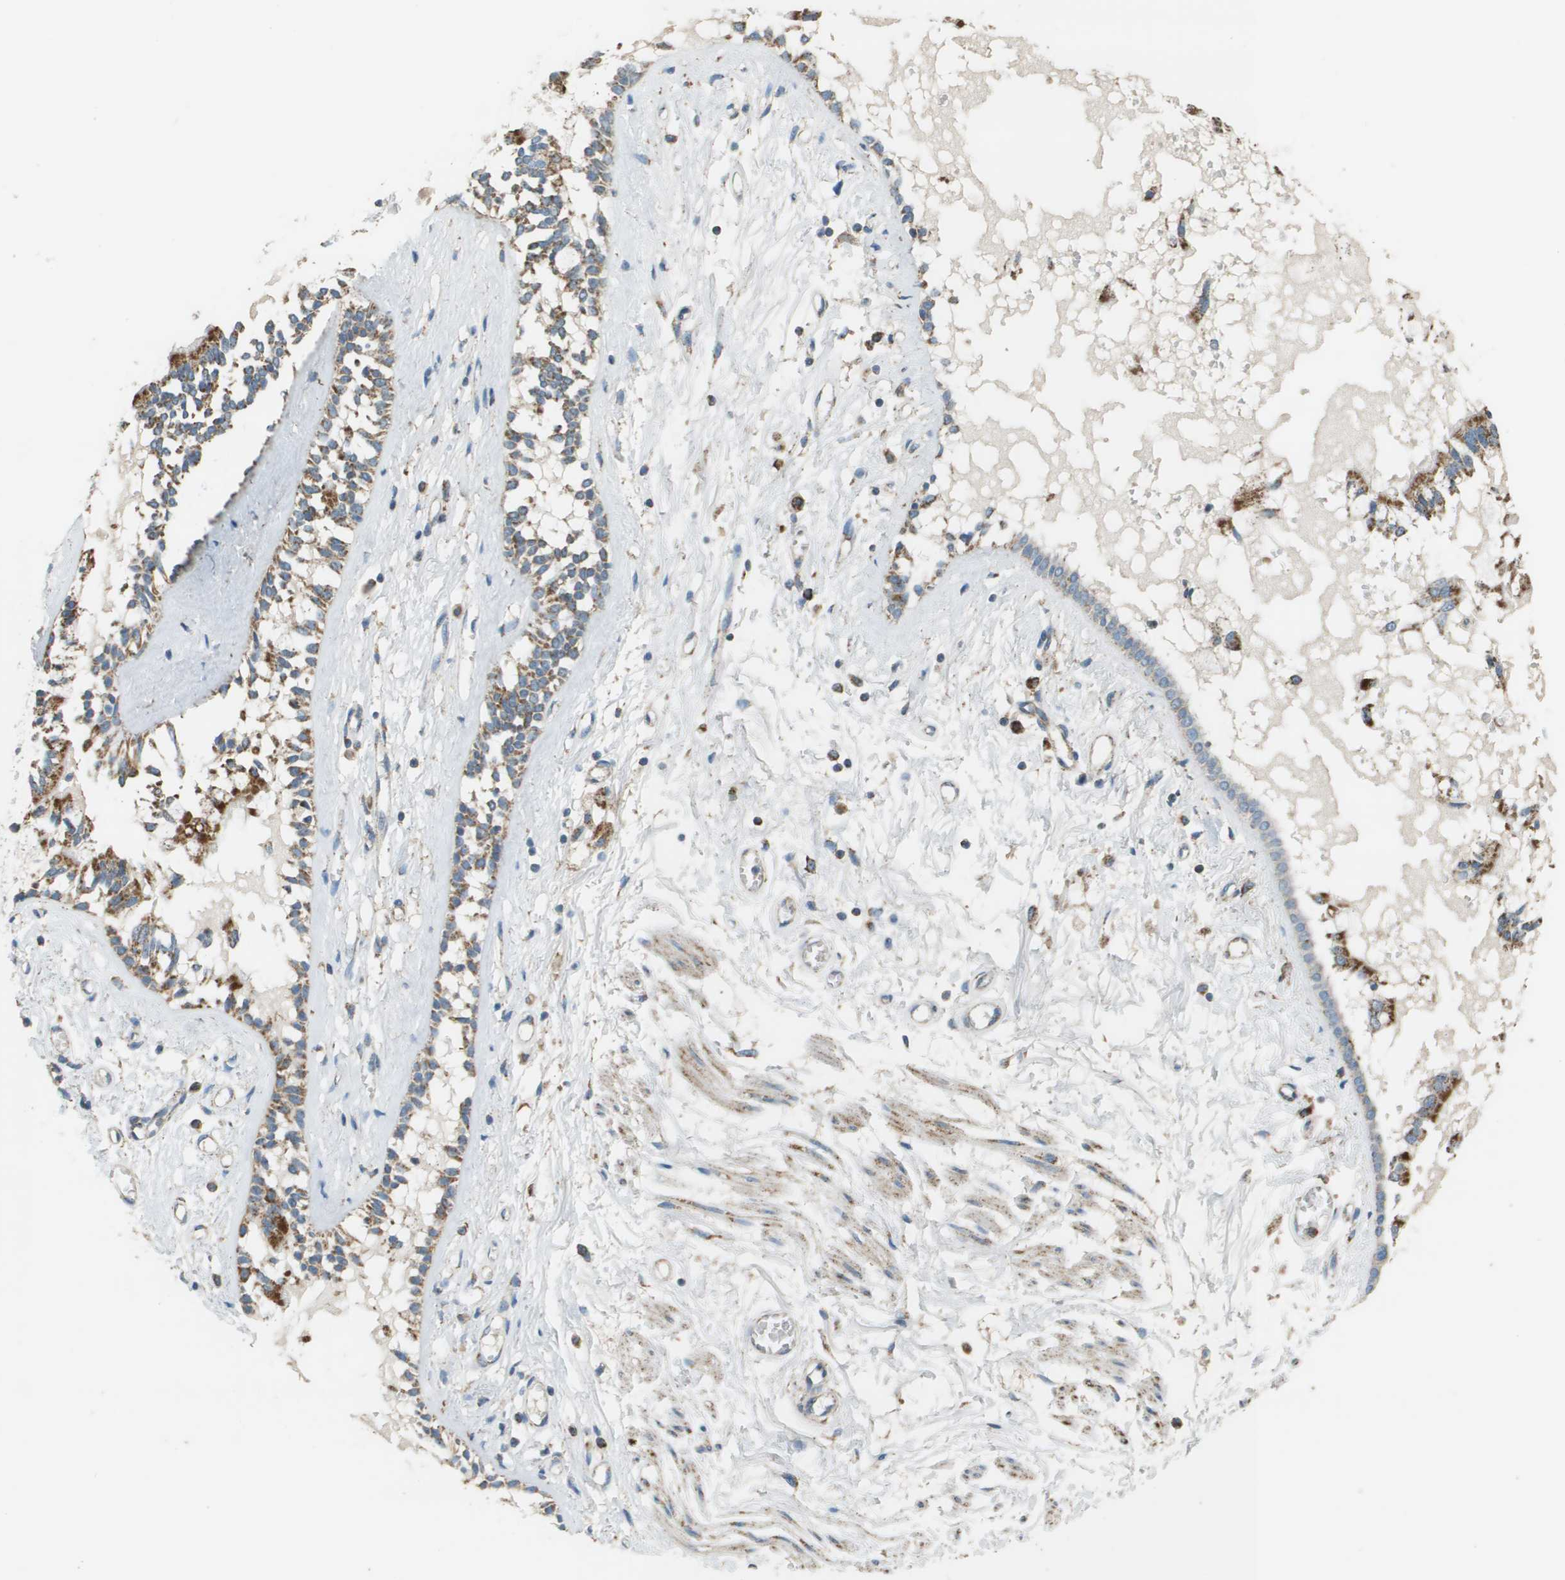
{"staining": {"intensity": "moderate", "quantity": ">75%", "location": "cytoplasmic/membranous"}, "tissue": "bronchus", "cell_type": "Respiratory epithelial cells", "image_type": "normal", "snomed": [{"axis": "morphology", "description": "Normal tissue, NOS"}, {"axis": "morphology", "description": "Inflammation, NOS"}, {"axis": "topography", "description": "Cartilage tissue"}, {"axis": "topography", "description": "Lung"}], "caption": "This histopathology image exhibits IHC staining of benign human bronchus, with medium moderate cytoplasmic/membranous positivity in approximately >75% of respiratory epithelial cells.", "gene": "FH", "patient": {"sex": "male", "age": 71}}